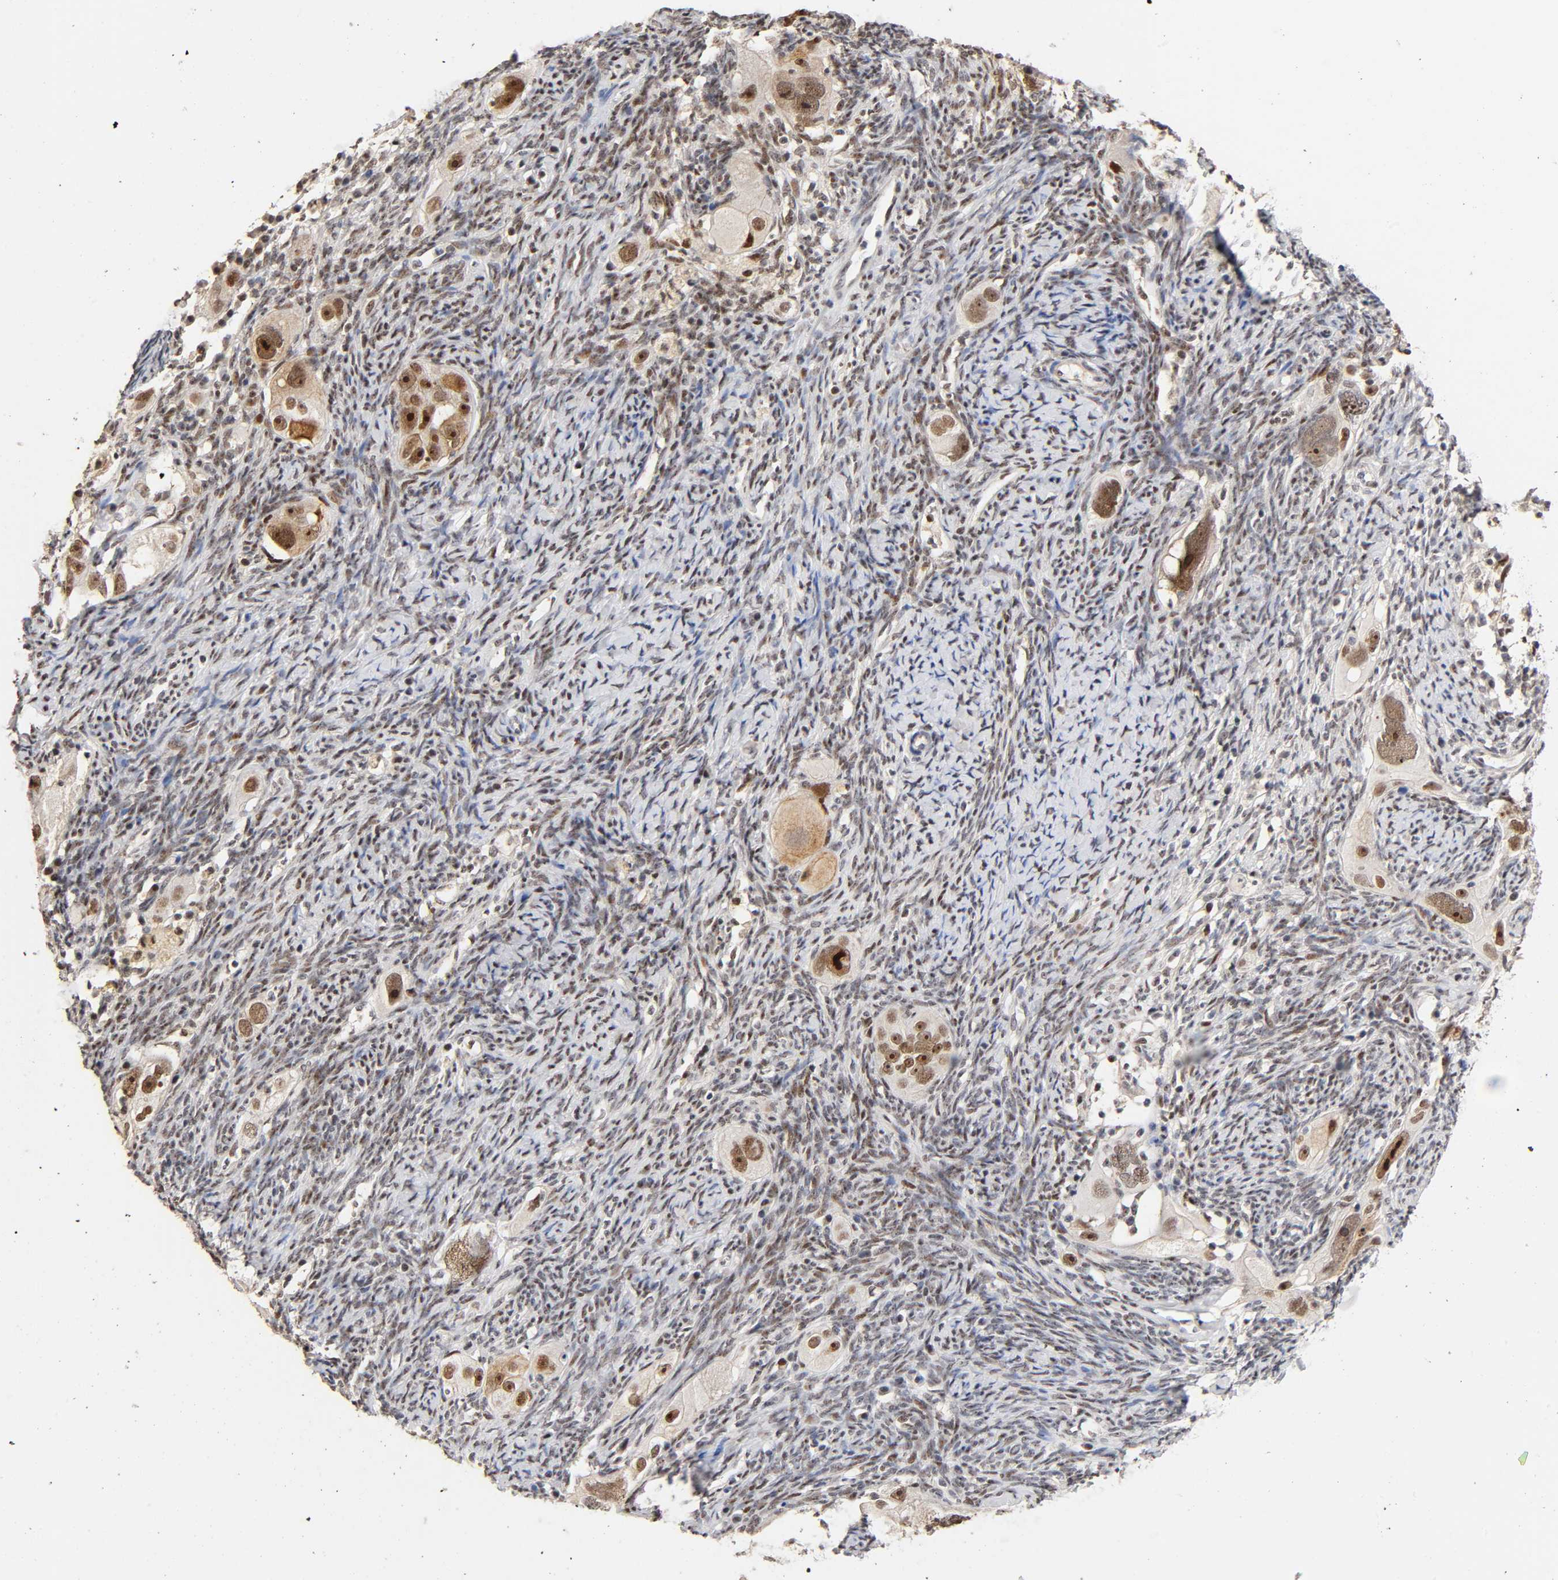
{"staining": {"intensity": "moderate", "quantity": ">75%", "location": "cytoplasmic/membranous,nuclear"}, "tissue": "ovarian cancer", "cell_type": "Tumor cells", "image_type": "cancer", "snomed": [{"axis": "morphology", "description": "Normal tissue, NOS"}, {"axis": "morphology", "description": "Cystadenocarcinoma, serous, NOS"}, {"axis": "topography", "description": "Ovary"}], "caption": "IHC image of human ovarian serous cystadenocarcinoma stained for a protein (brown), which exhibits medium levels of moderate cytoplasmic/membranous and nuclear positivity in about >75% of tumor cells.", "gene": "TP53RK", "patient": {"sex": "female", "age": 62}}